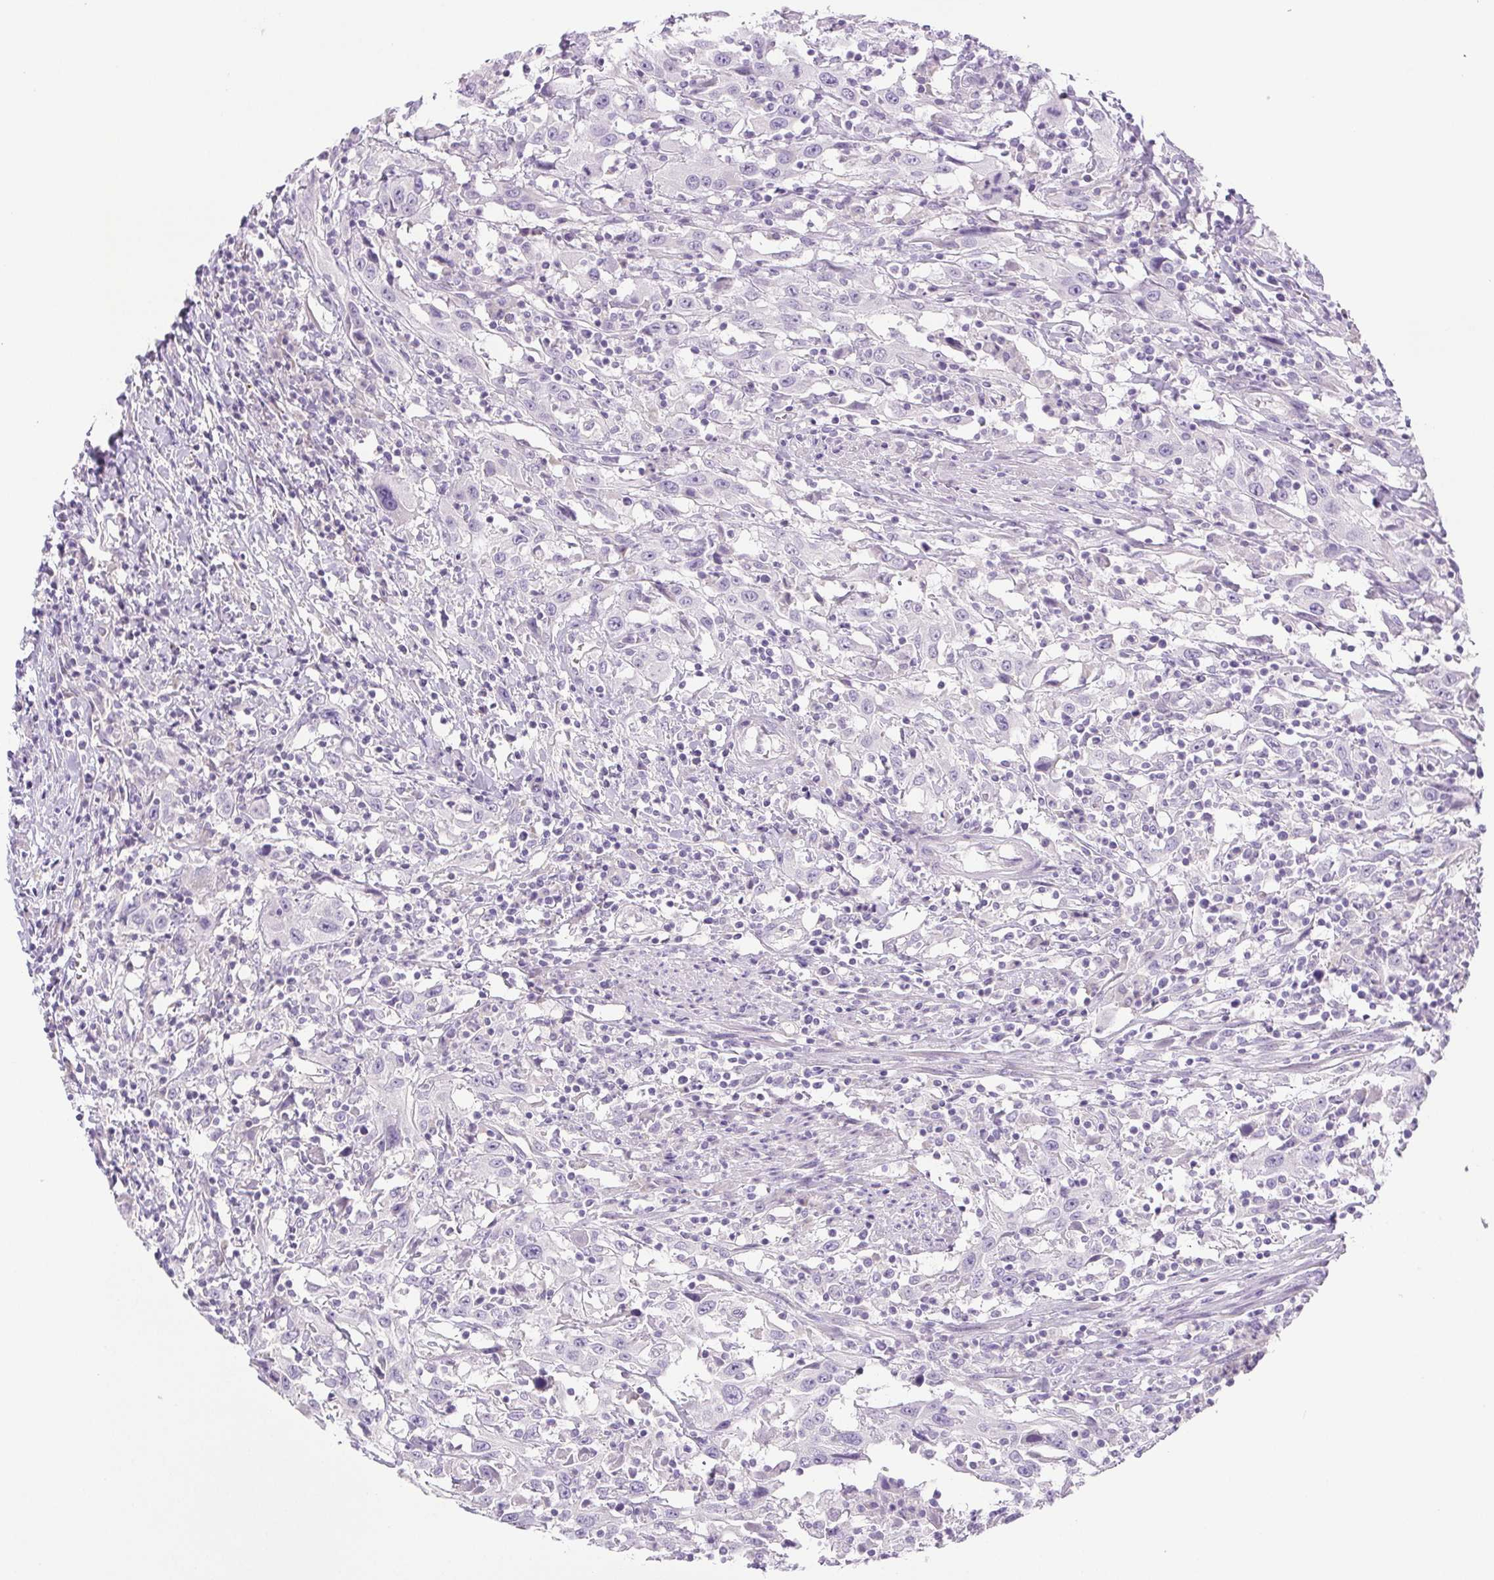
{"staining": {"intensity": "negative", "quantity": "none", "location": "none"}, "tissue": "urothelial cancer", "cell_type": "Tumor cells", "image_type": "cancer", "snomed": [{"axis": "morphology", "description": "Urothelial carcinoma, High grade"}, {"axis": "topography", "description": "Urinary bladder"}], "caption": "Immunohistochemistry photomicrograph of neoplastic tissue: human urothelial carcinoma (high-grade) stained with DAB (3,3'-diaminobenzidine) reveals no significant protein expression in tumor cells.", "gene": "PAPPA2", "patient": {"sex": "male", "age": 61}}